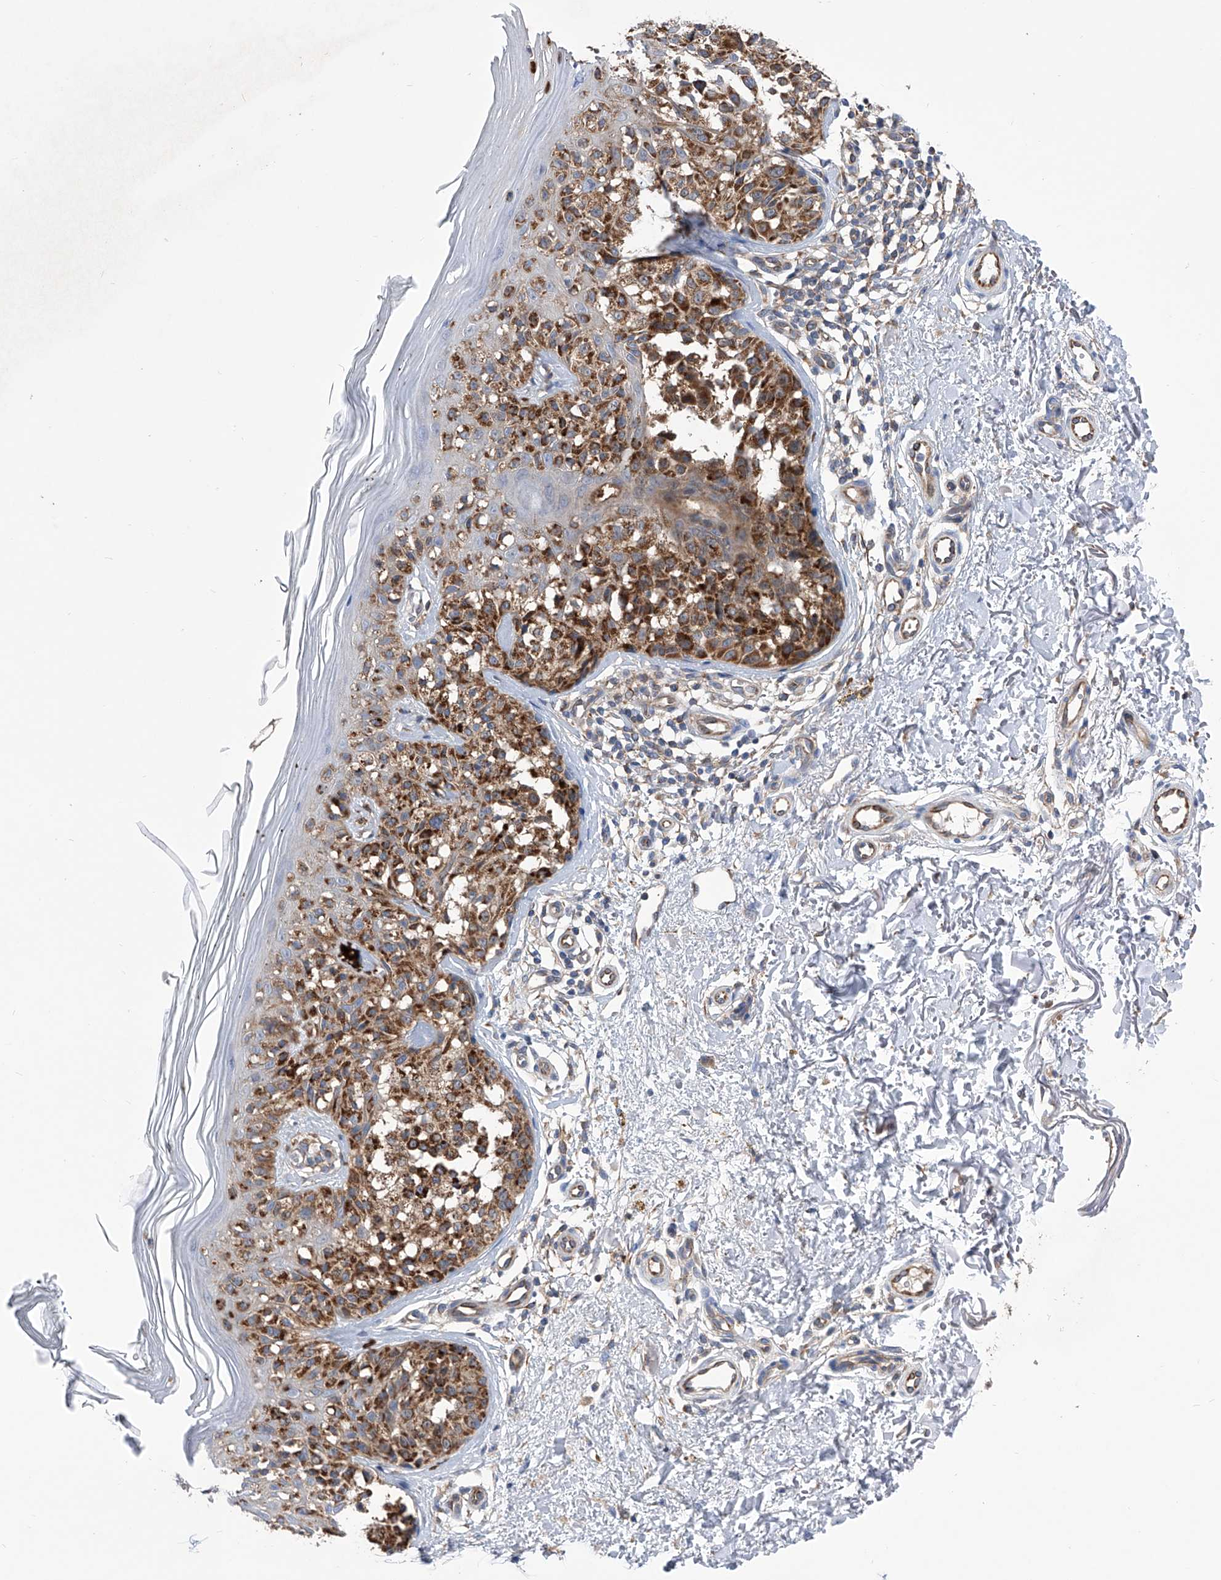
{"staining": {"intensity": "moderate", "quantity": ">75%", "location": "cytoplasmic/membranous"}, "tissue": "melanoma", "cell_type": "Tumor cells", "image_type": "cancer", "snomed": [{"axis": "morphology", "description": "Malignant melanoma, NOS"}, {"axis": "topography", "description": "Skin"}], "caption": "Immunohistochemical staining of malignant melanoma demonstrates moderate cytoplasmic/membranous protein positivity in approximately >75% of tumor cells.", "gene": "SPATA20", "patient": {"sex": "female", "age": 50}}